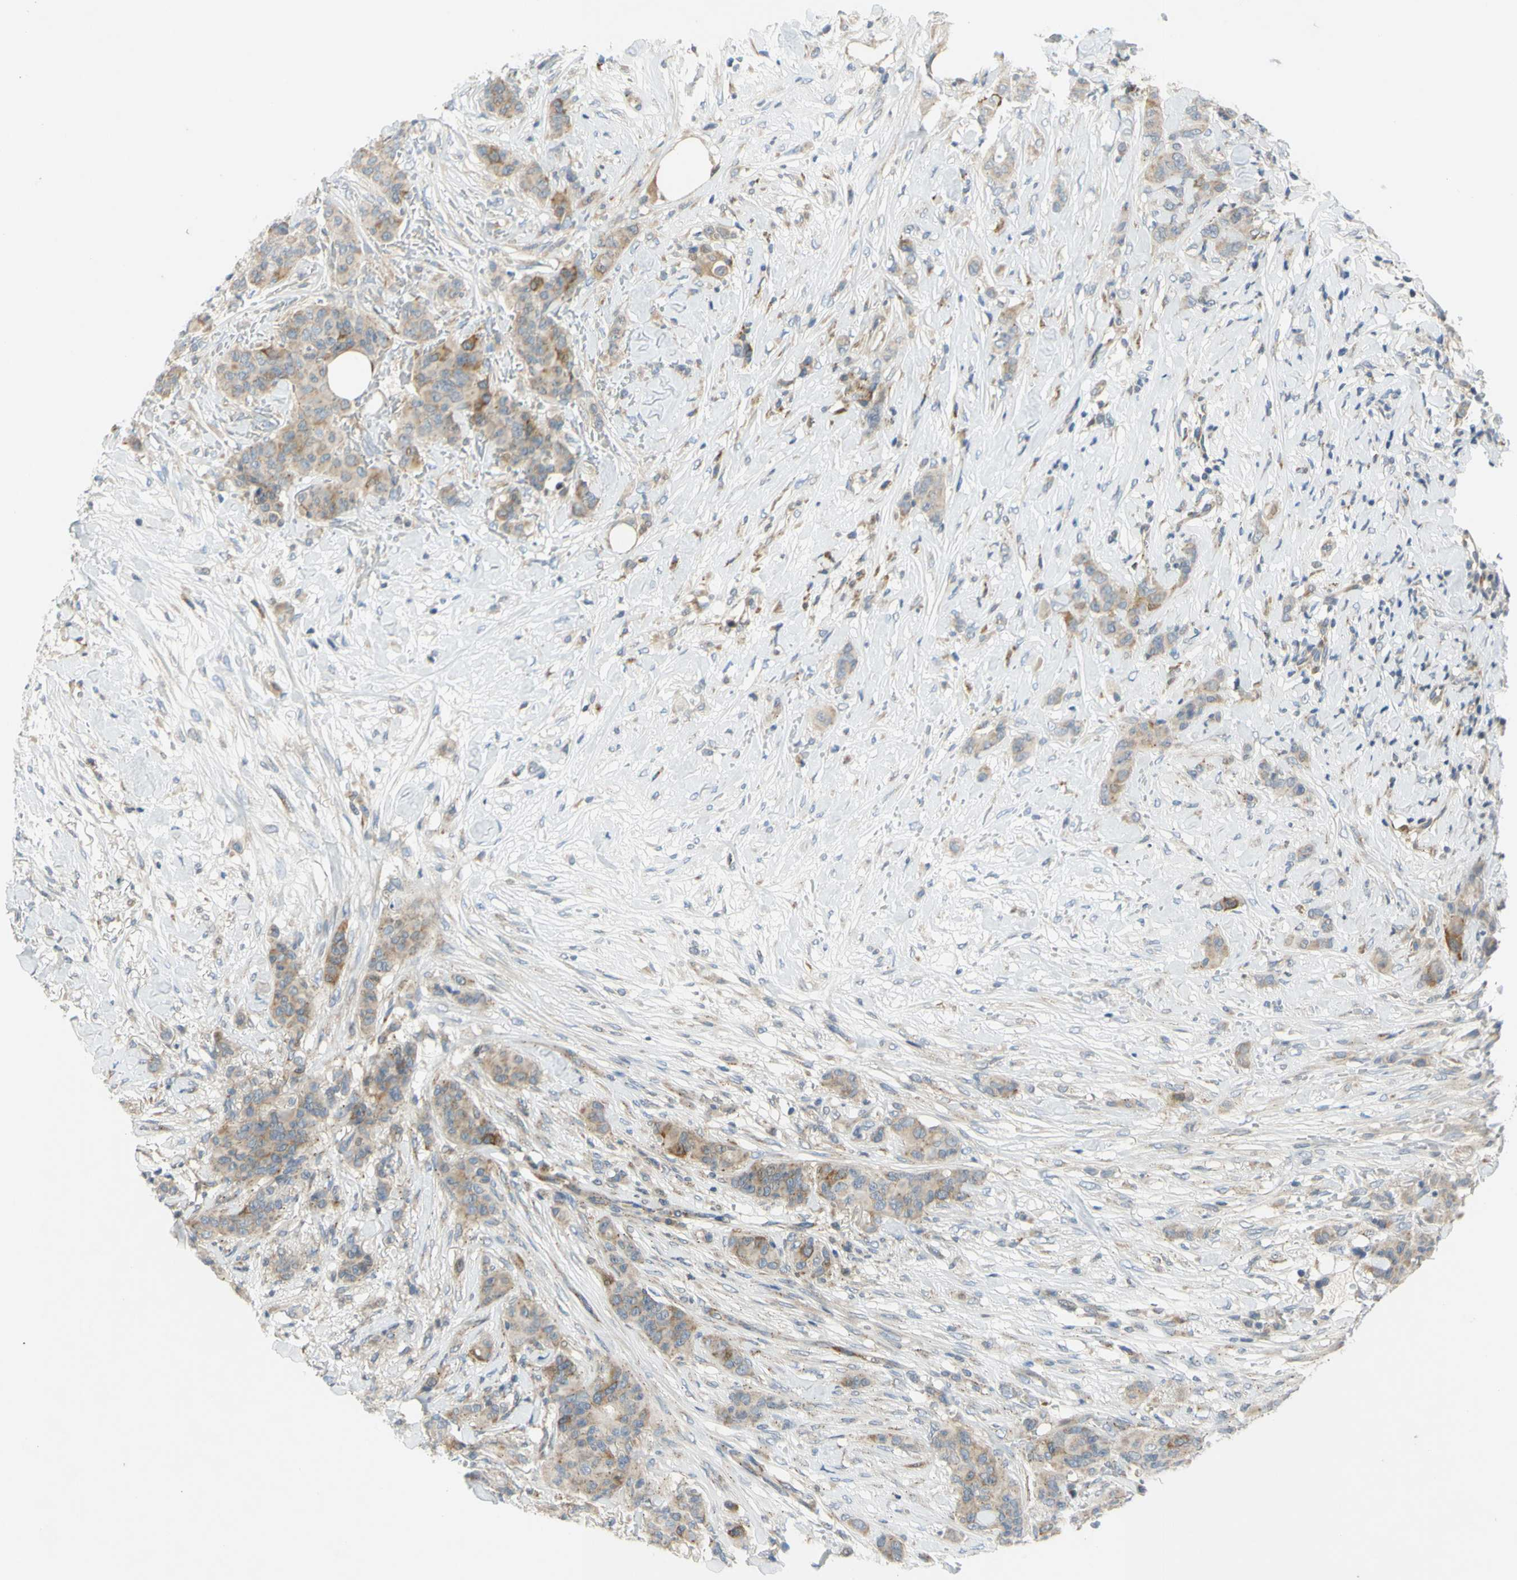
{"staining": {"intensity": "moderate", "quantity": "25%-75%", "location": "cytoplasmic/membranous"}, "tissue": "breast cancer", "cell_type": "Tumor cells", "image_type": "cancer", "snomed": [{"axis": "morphology", "description": "Duct carcinoma"}, {"axis": "topography", "description": "Breast"}], "caption": "Protein expression analysis of breast cancer reveals moderate cytoplasmic/membranous expression in approximately 25%-75% of tumor cells.", "gene": "CCNB2", "patient": {"sex": "female", "age": 40}}